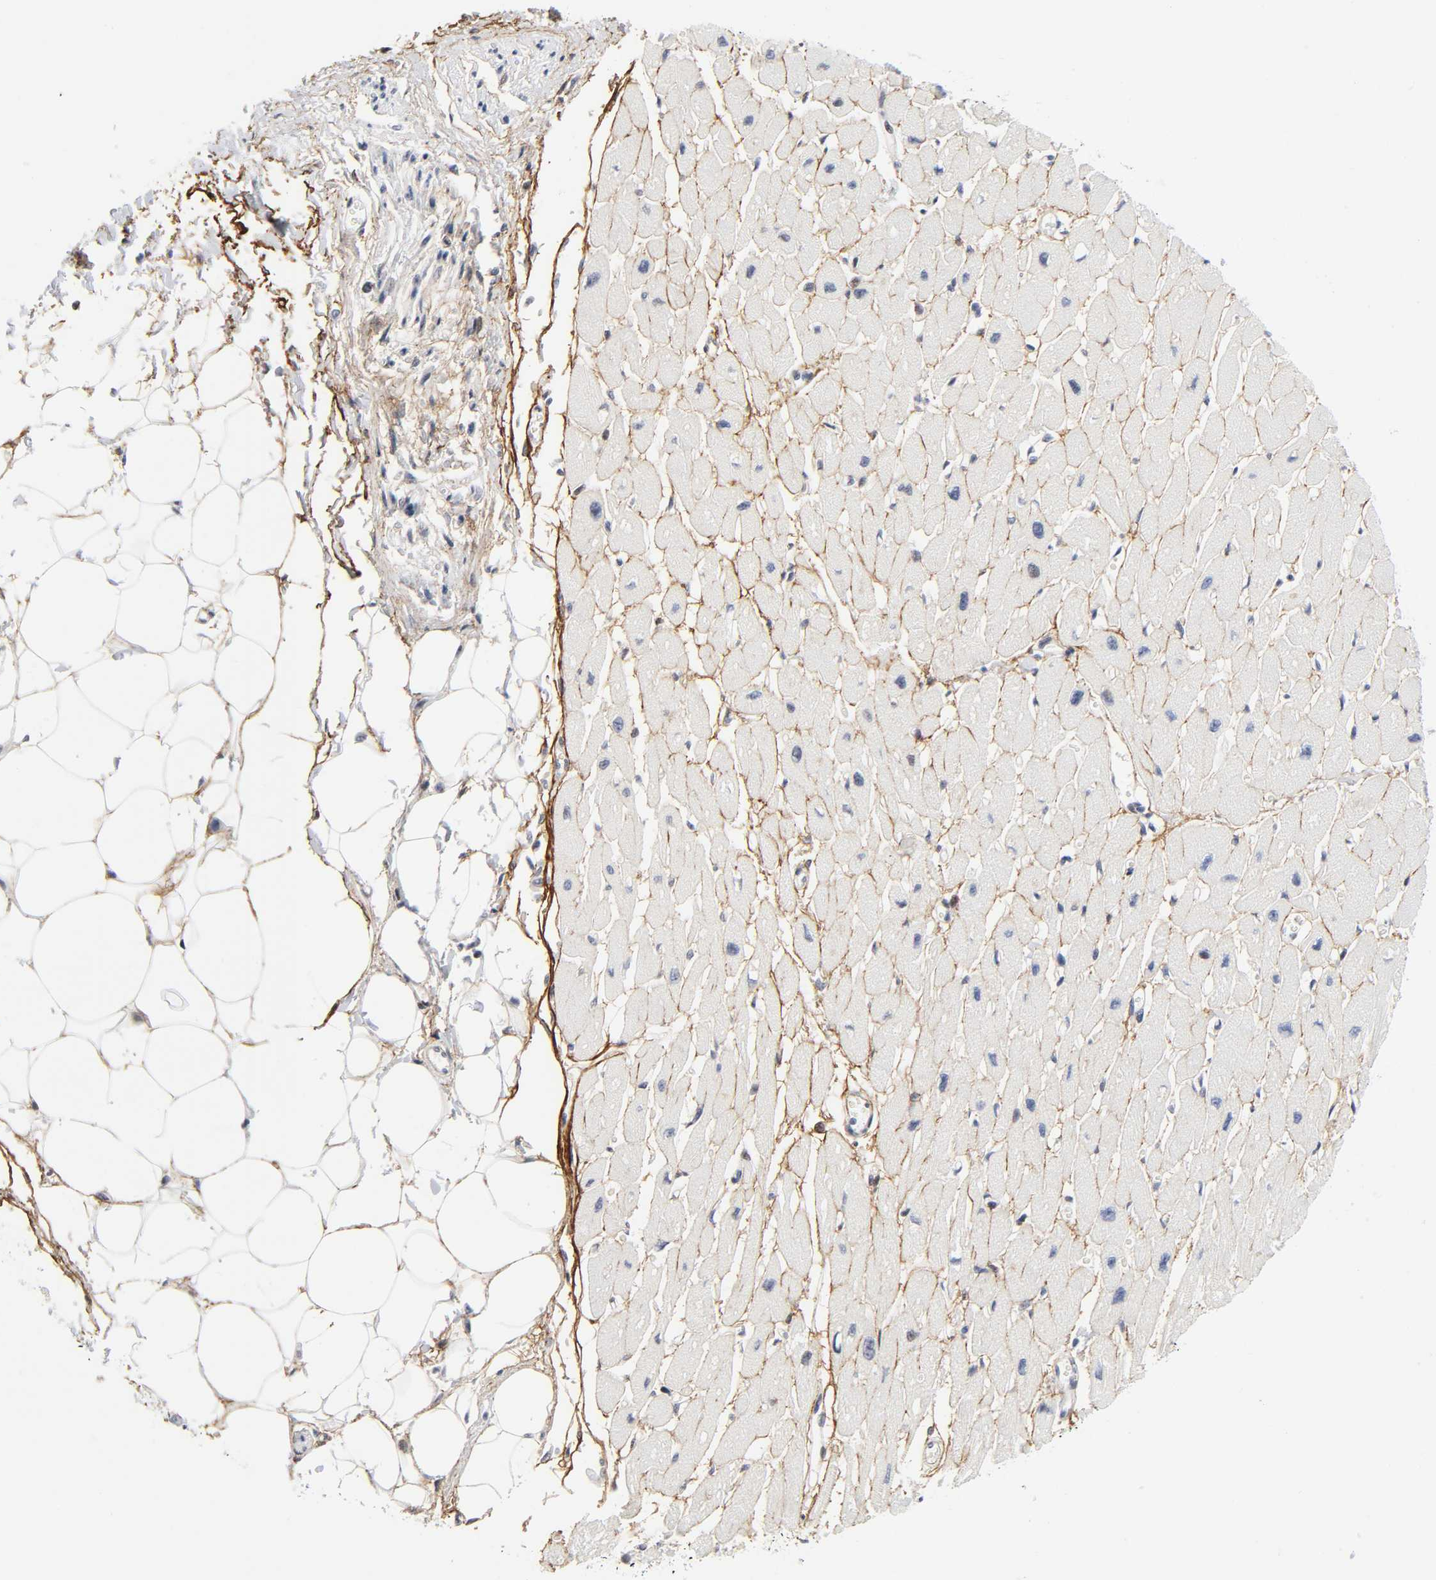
{"staining": {"intensity": "negative", "quantity": "none", "location": "none"}, "tissue": "heart muscle", "cell_type": "Cardiomyocytes", "image_type": "normal", "snomed": [{"axis": "morphology", "description": "Normal tissue, NOS"}, {"axis": "topography", "description": "Heart"}], "caption": "High magnification brightfield microscopy of normal heart muscle stained with DAB (brown) and counterstained with hematoxylin (blue): cardiomyocytes show no significant expression. The staining was performed using DAB (3,3'-diaminobenzidine) to visualize the protein expression in brown, while the nuclei were stained in blue with hematoxylin (Magnification: 20x).", "gene": "DIDO1", "patient": {"sex": "female", "age": 54}}